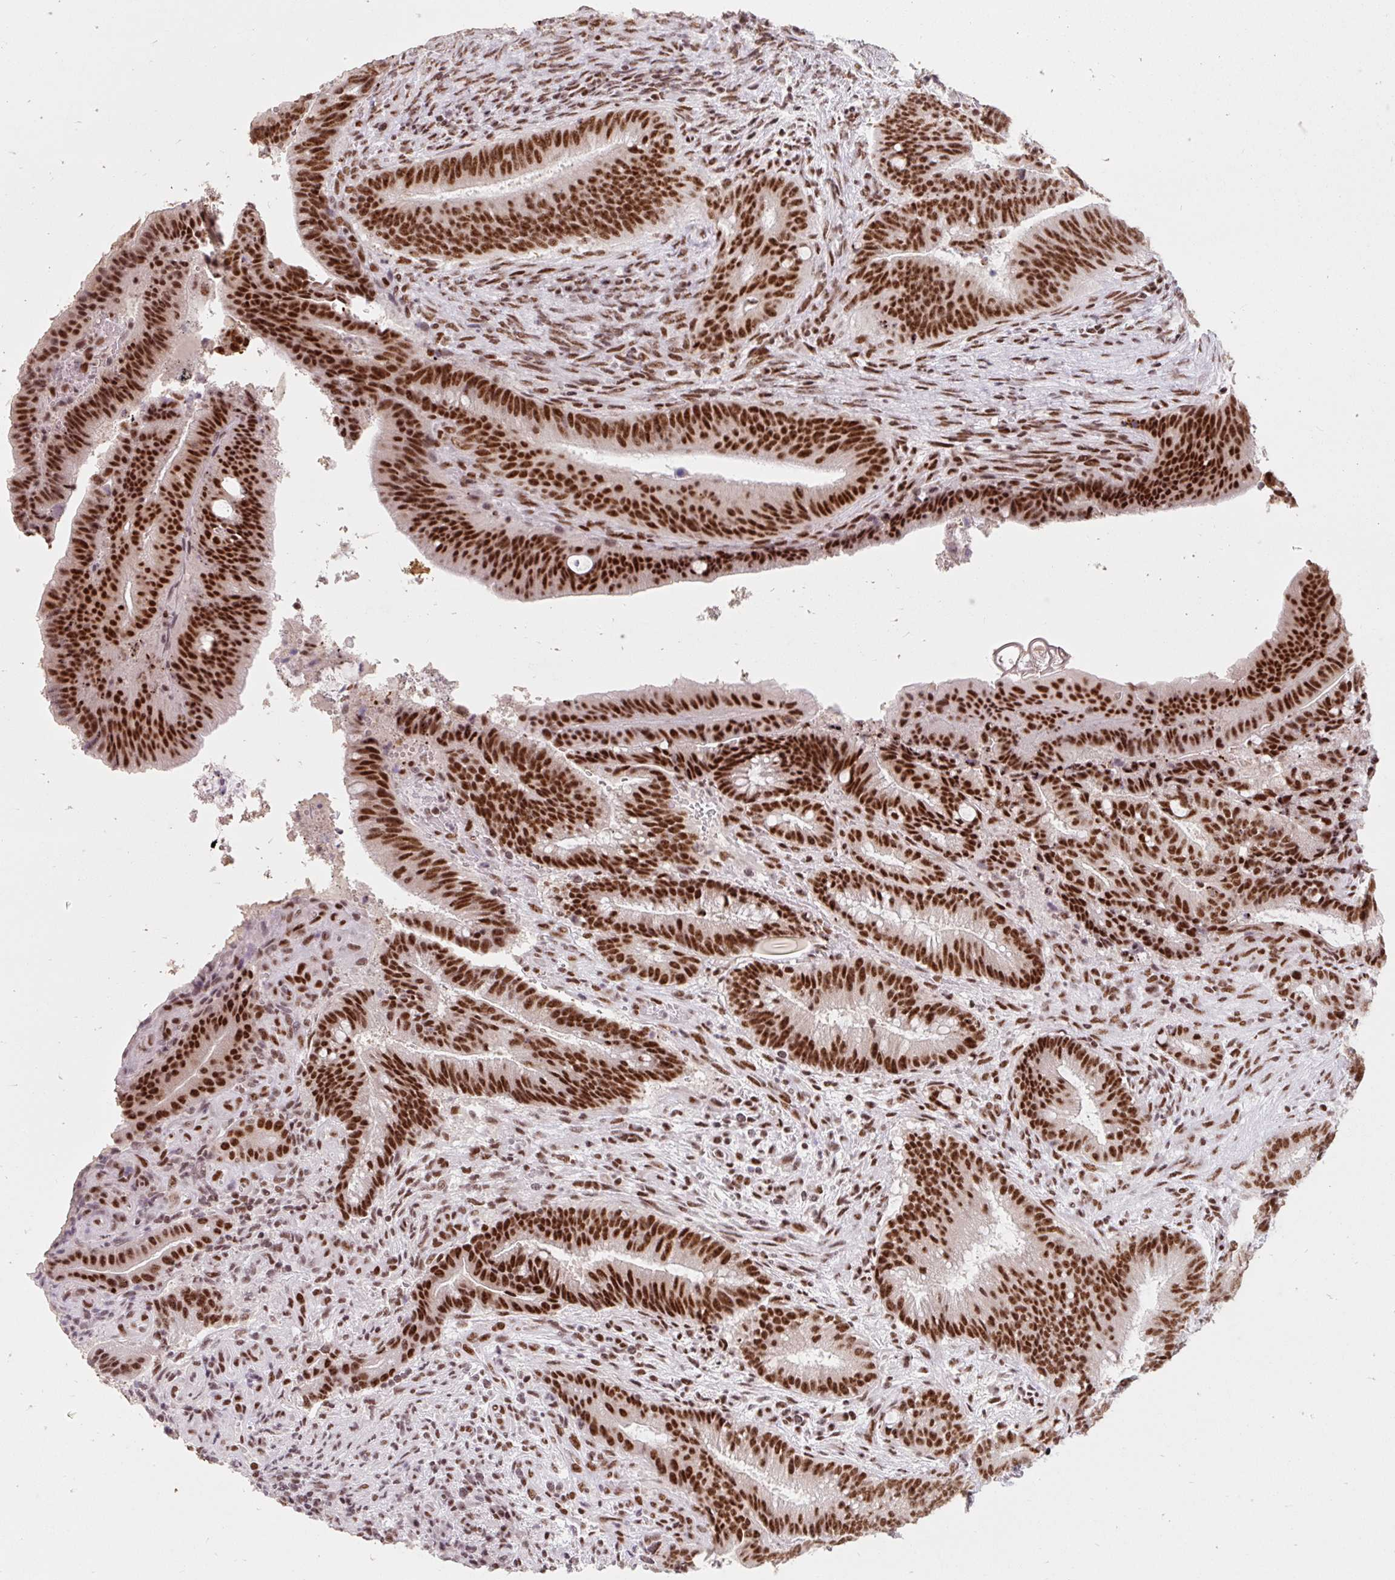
{"staining": {"intensity": "strong", "quantity": ">75%", "location": "nuclear"}, "tissue": "colorectal cancer", "cell_type": "Tumor cells", "image_type": "cancer", "snomed": [{"axis": "morphology", "description": "Adenocarcinoma, NOS"}, {"axis": "topography", "description": "Colon"}], "caption": "About >75% of tumor cells in colorectal cancer reveal strong nuclear protein expression as visualized by brown immunohistochemical staining.", "gene": "SRSF10", "patient": {"sex": "female", "age": 43}}